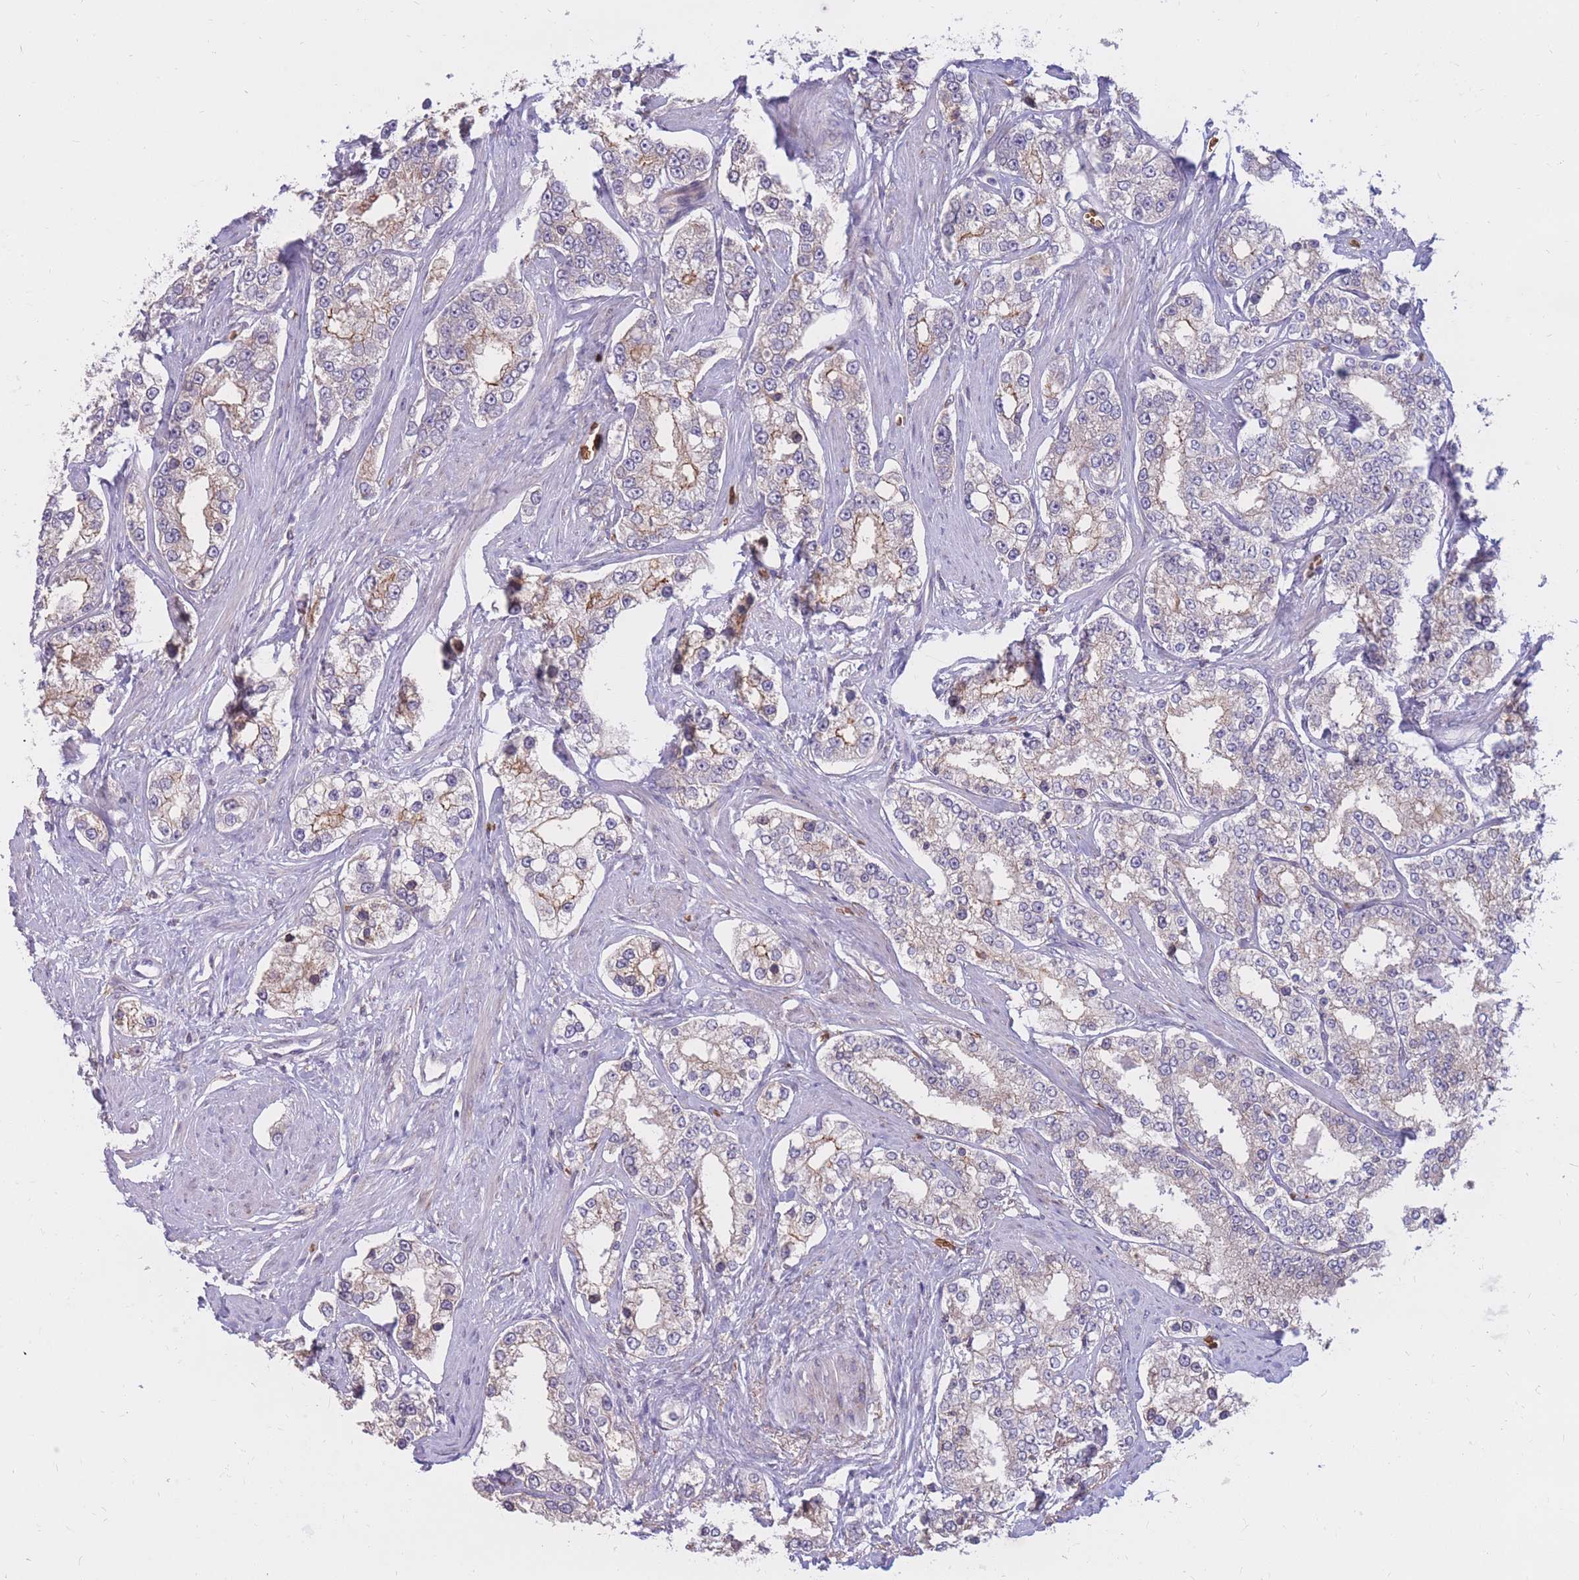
{"staining": {"intensity": "weak", "quantity": "<25%", "location": "cytoplasmic/membranous"}, "tissue": "prostate cancer", "cell_type": "Tumor cells", "image_type": "cancer", "snomed": [{"axis": "morphology", "description": "Normal tissue, NOS"}, {"axis": "morphology", "description": "Adenocarcinoma, High grade"}, {"axis": "topography", "description": "Prostate"}], "caption": "An IHC photomicrograph of prostate high-grade adenocarcinoma is shown. There is no staining in tumor cells of prostate high-grade adenocarcinoma. (Brightfield microscopy of DAB (3,3'-diaminobenzidine) immunohistochemistry (IHC) at high magnification).", "gene": "ATP10D", "patient": {"sex": "male", "age": 83}}